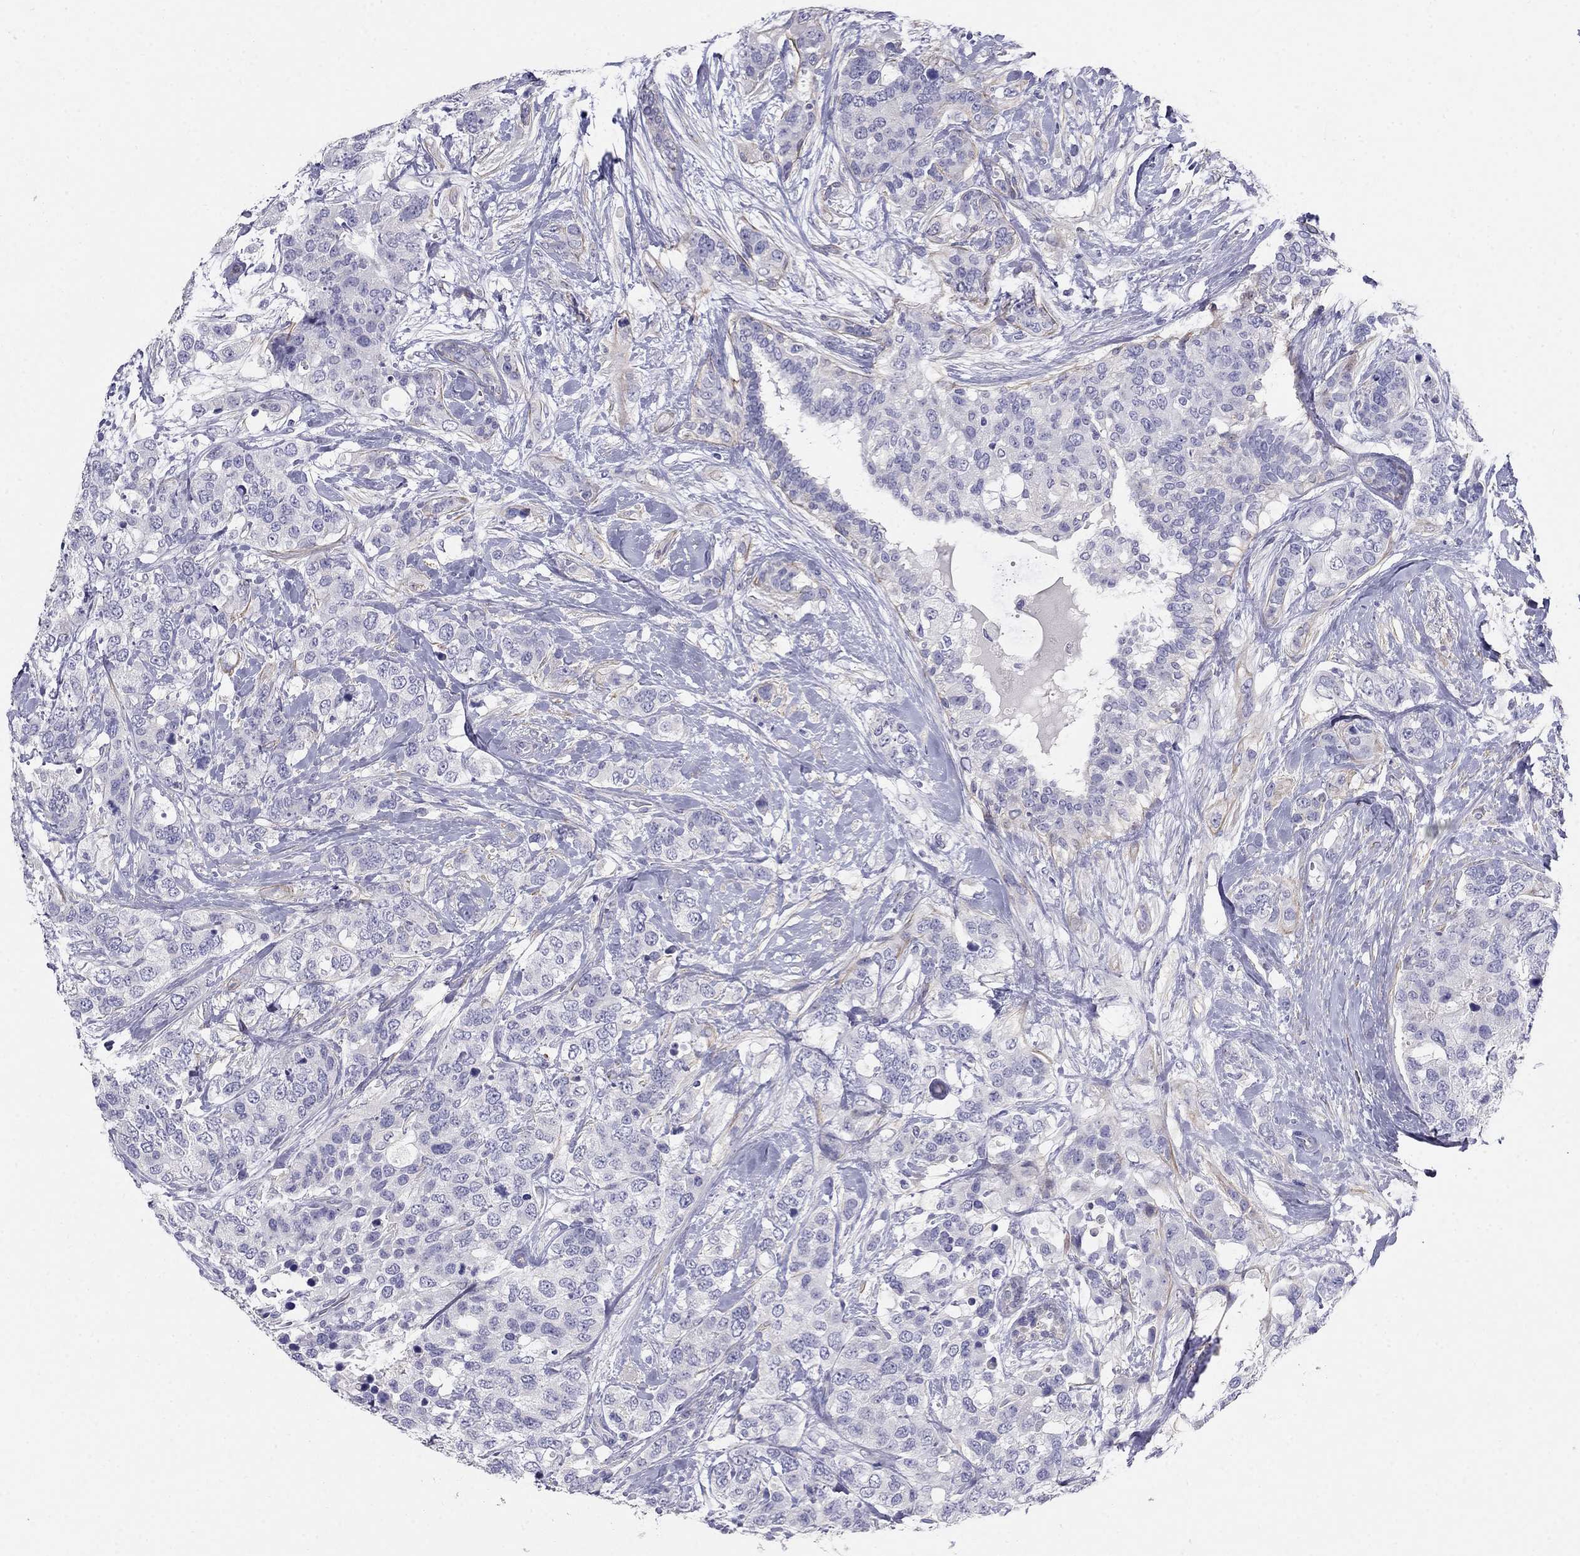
{"staining": {"intensity": "negative", "quantity": "none", "location": "none"}, "tissue": "breast cancer", "cell_type": "Tumor cells", "image_type": "cancer", "snomed": [{"axis": "morphology", "description": "Lobular carcinoma"}, {"axis": "topography", "description": "Breast"}], "caption": "This histopathology image is of breast cancer (lobular carcinoma) stained with immunohistochemistry (IHC) to label a protein in brown with the nuclei are counter-stained blue. There is no positivity in tumor cells.", "gene": "LY6H", "patient": {"sex": "female", "age": 59}}